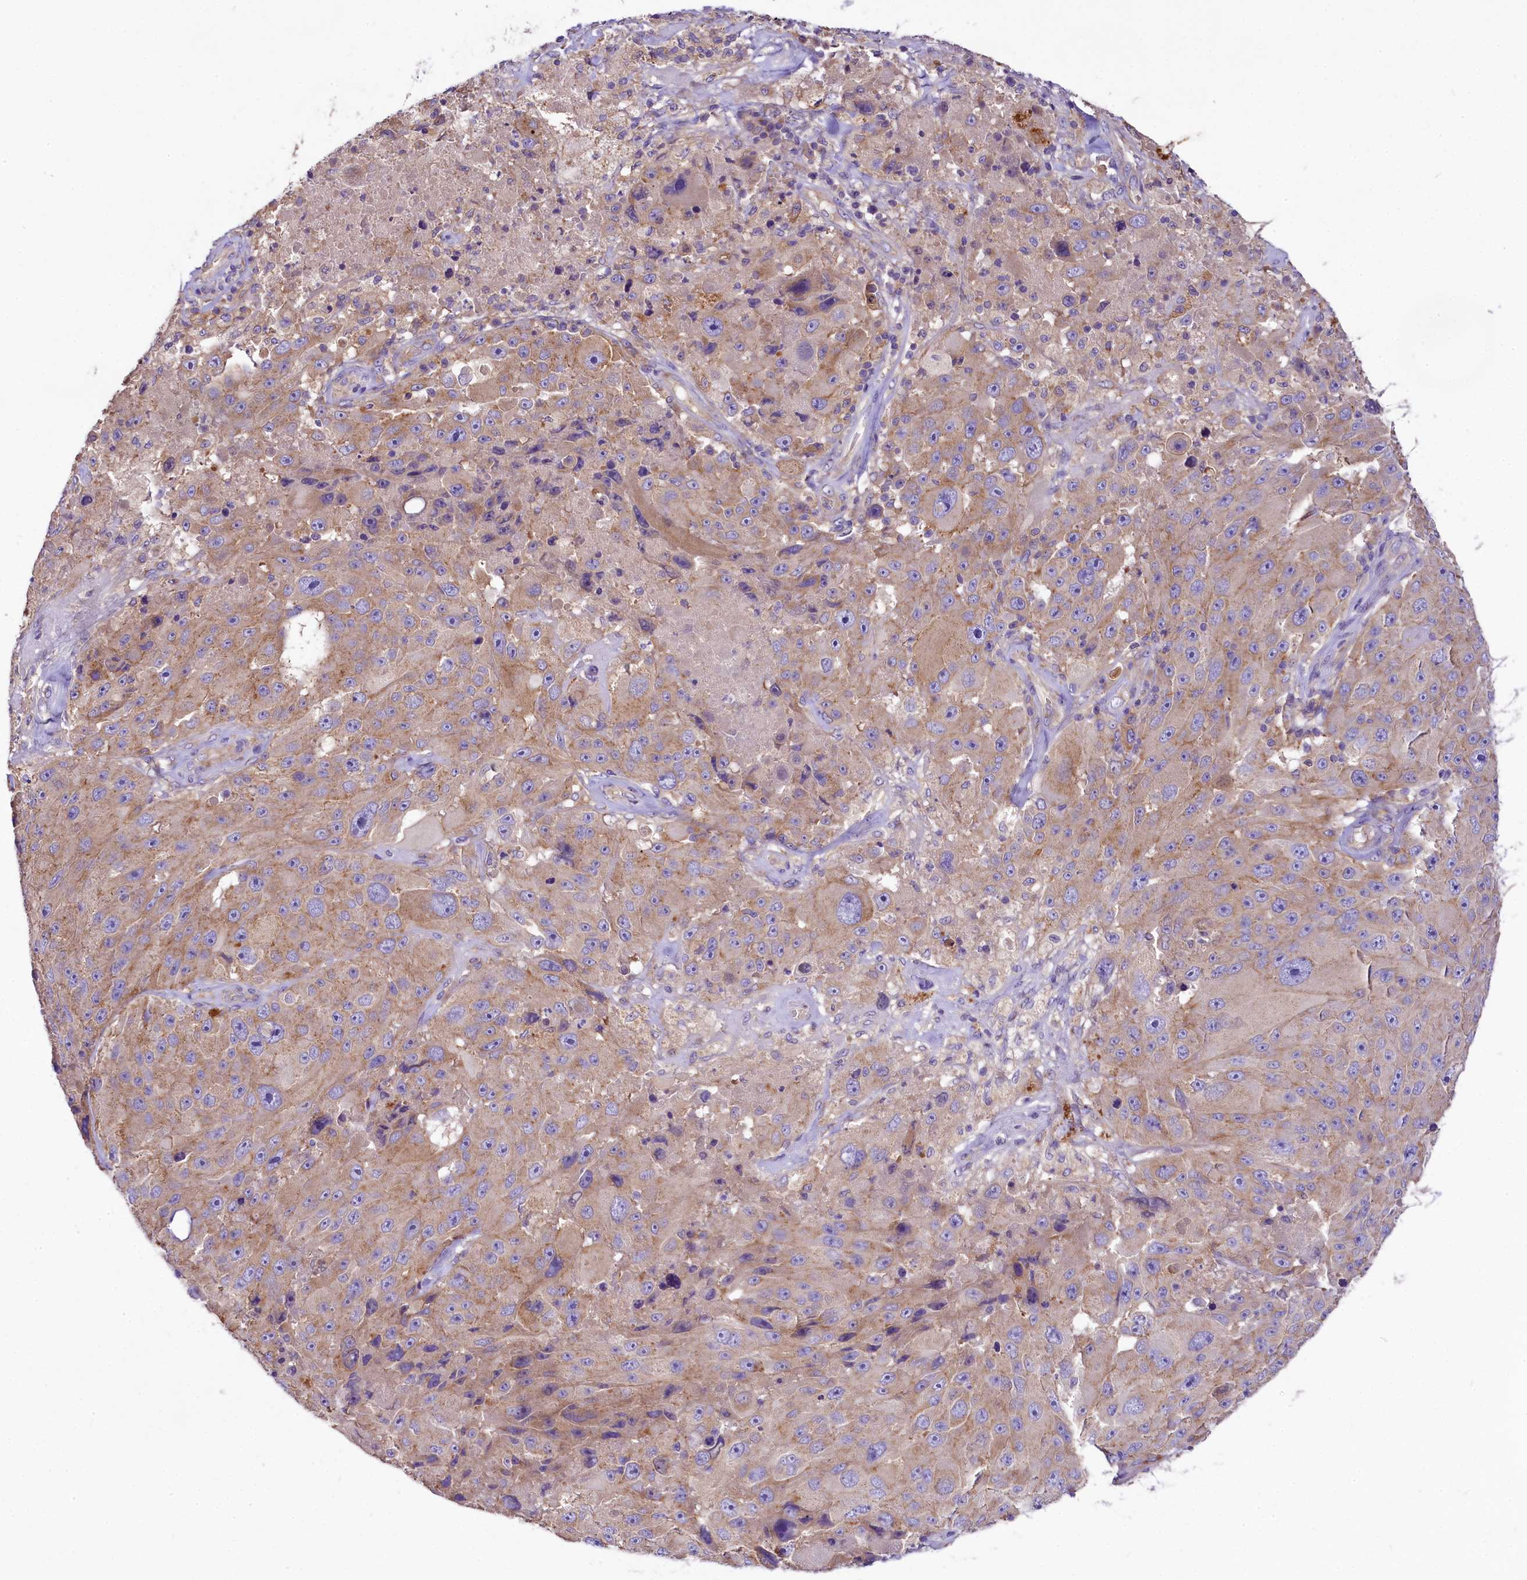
{"staining": {"intensity": "weak", "quantity": "25%-75%", "location": "cytoplasmic/membranous"}, "tissue": "melanoma", "cell_type": "Tumor cells", "image_type": "cancer", "snomed": [{"axis": "morphology", "description": "Malignant melanoma, Metastatic site"}, {"axis": "topography", "description": "Lymph node"}], "caption": "Weak cytoplasmic/membranous staining for a protein is present in approximately 25%-75% of tumor cells of malignant melanoma (metastatic site) using IHC.", "gene": "PEMT", "patient": {"sex": "male", "age": 62}}